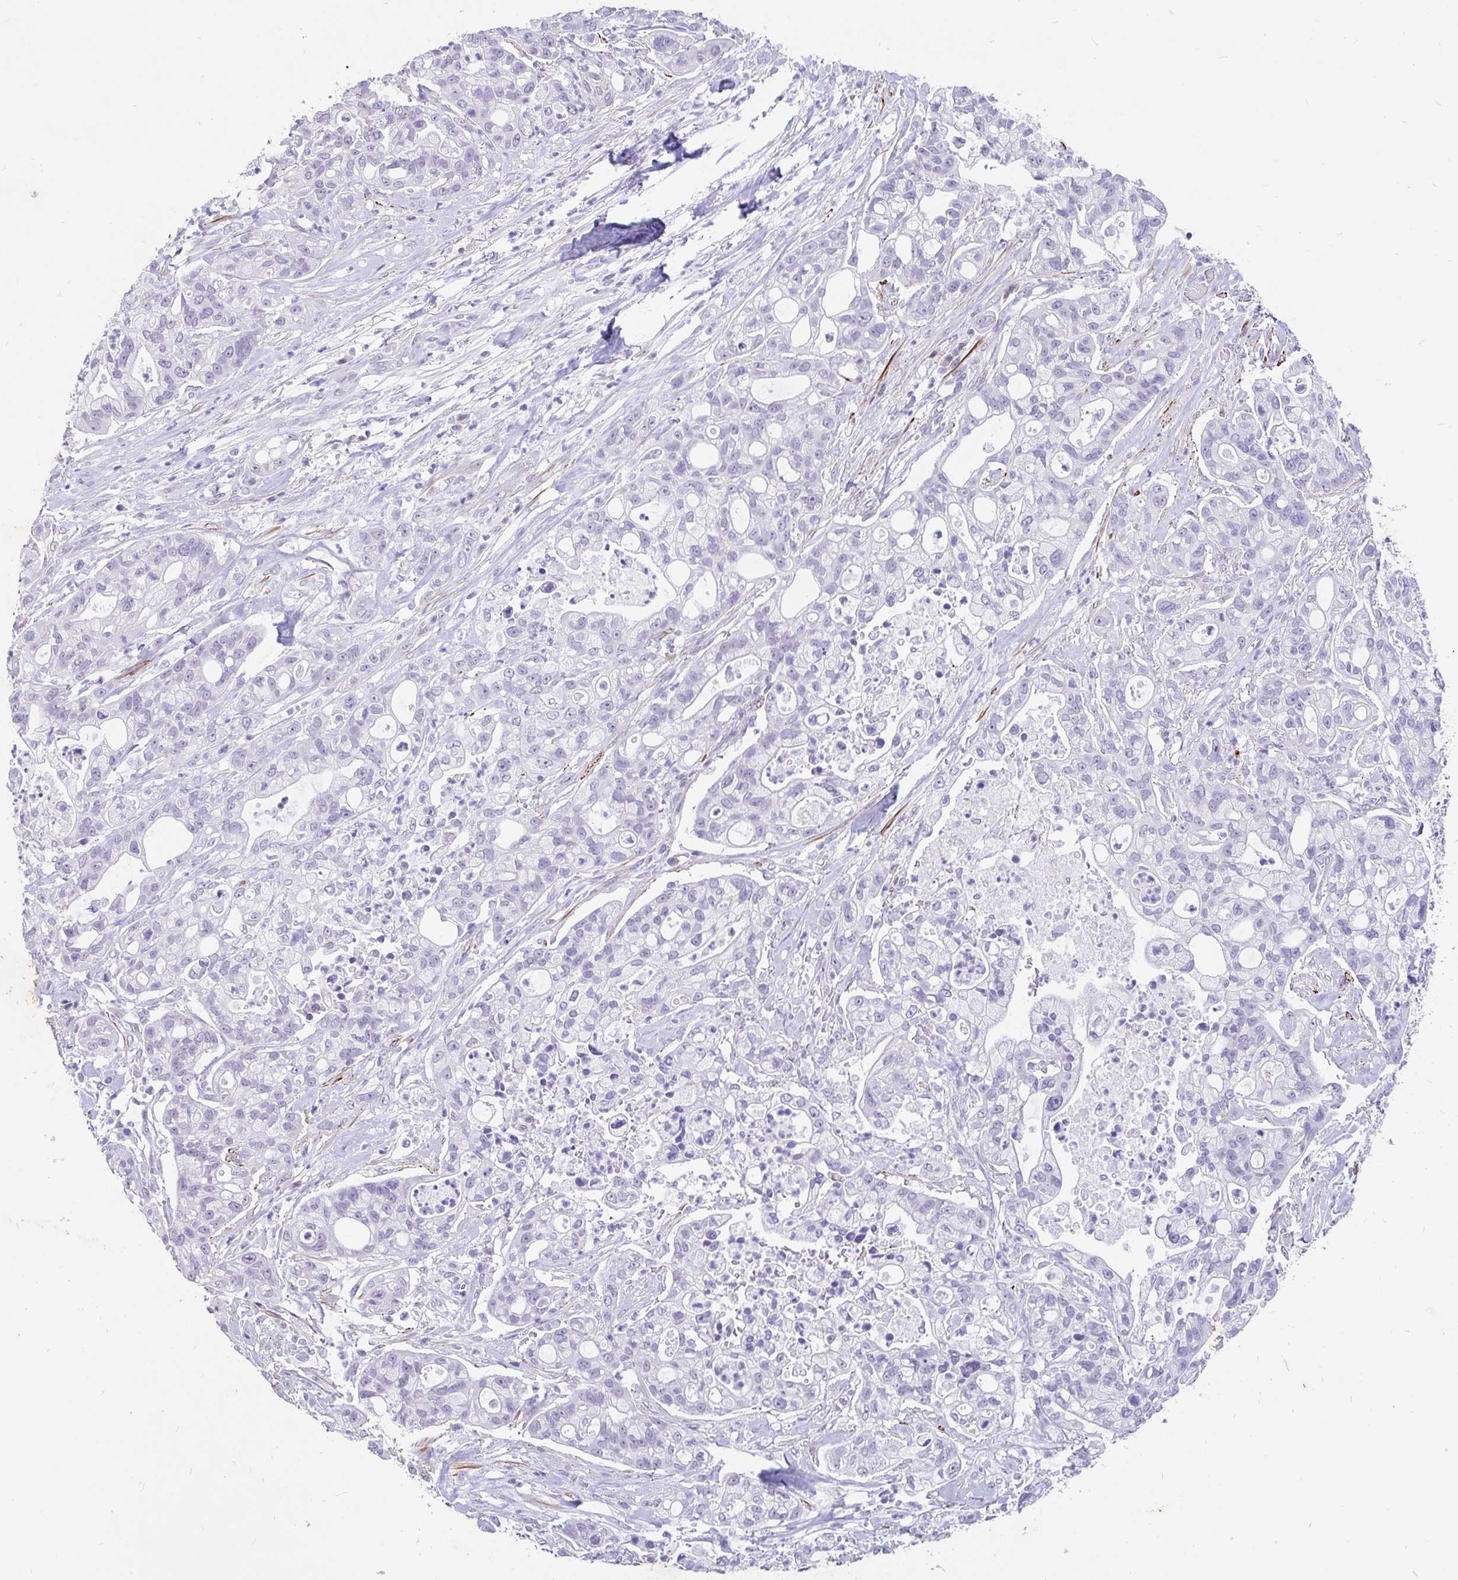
{"staining": {"intensity": "negative", "quantity": "none", "location": "none"}, "tissue": "pancreatic cancer", "cell_type": "Tumor cells", "image_type": "cancer", "snomed": [{"axis": "morphology", "description": "Adenocarcinoma, NOS"}, {"axis": "topography", "description": "Pancreas"}], "caption": "Pancreatic cancer (adenocarcinoma) was stained to show a protein in brown. There is no significant expression in tumor cells. (DAB IHC with hematoxylin counter stain).", "gene": "EML5", "patient": {"sex": "female", "age": 69}}